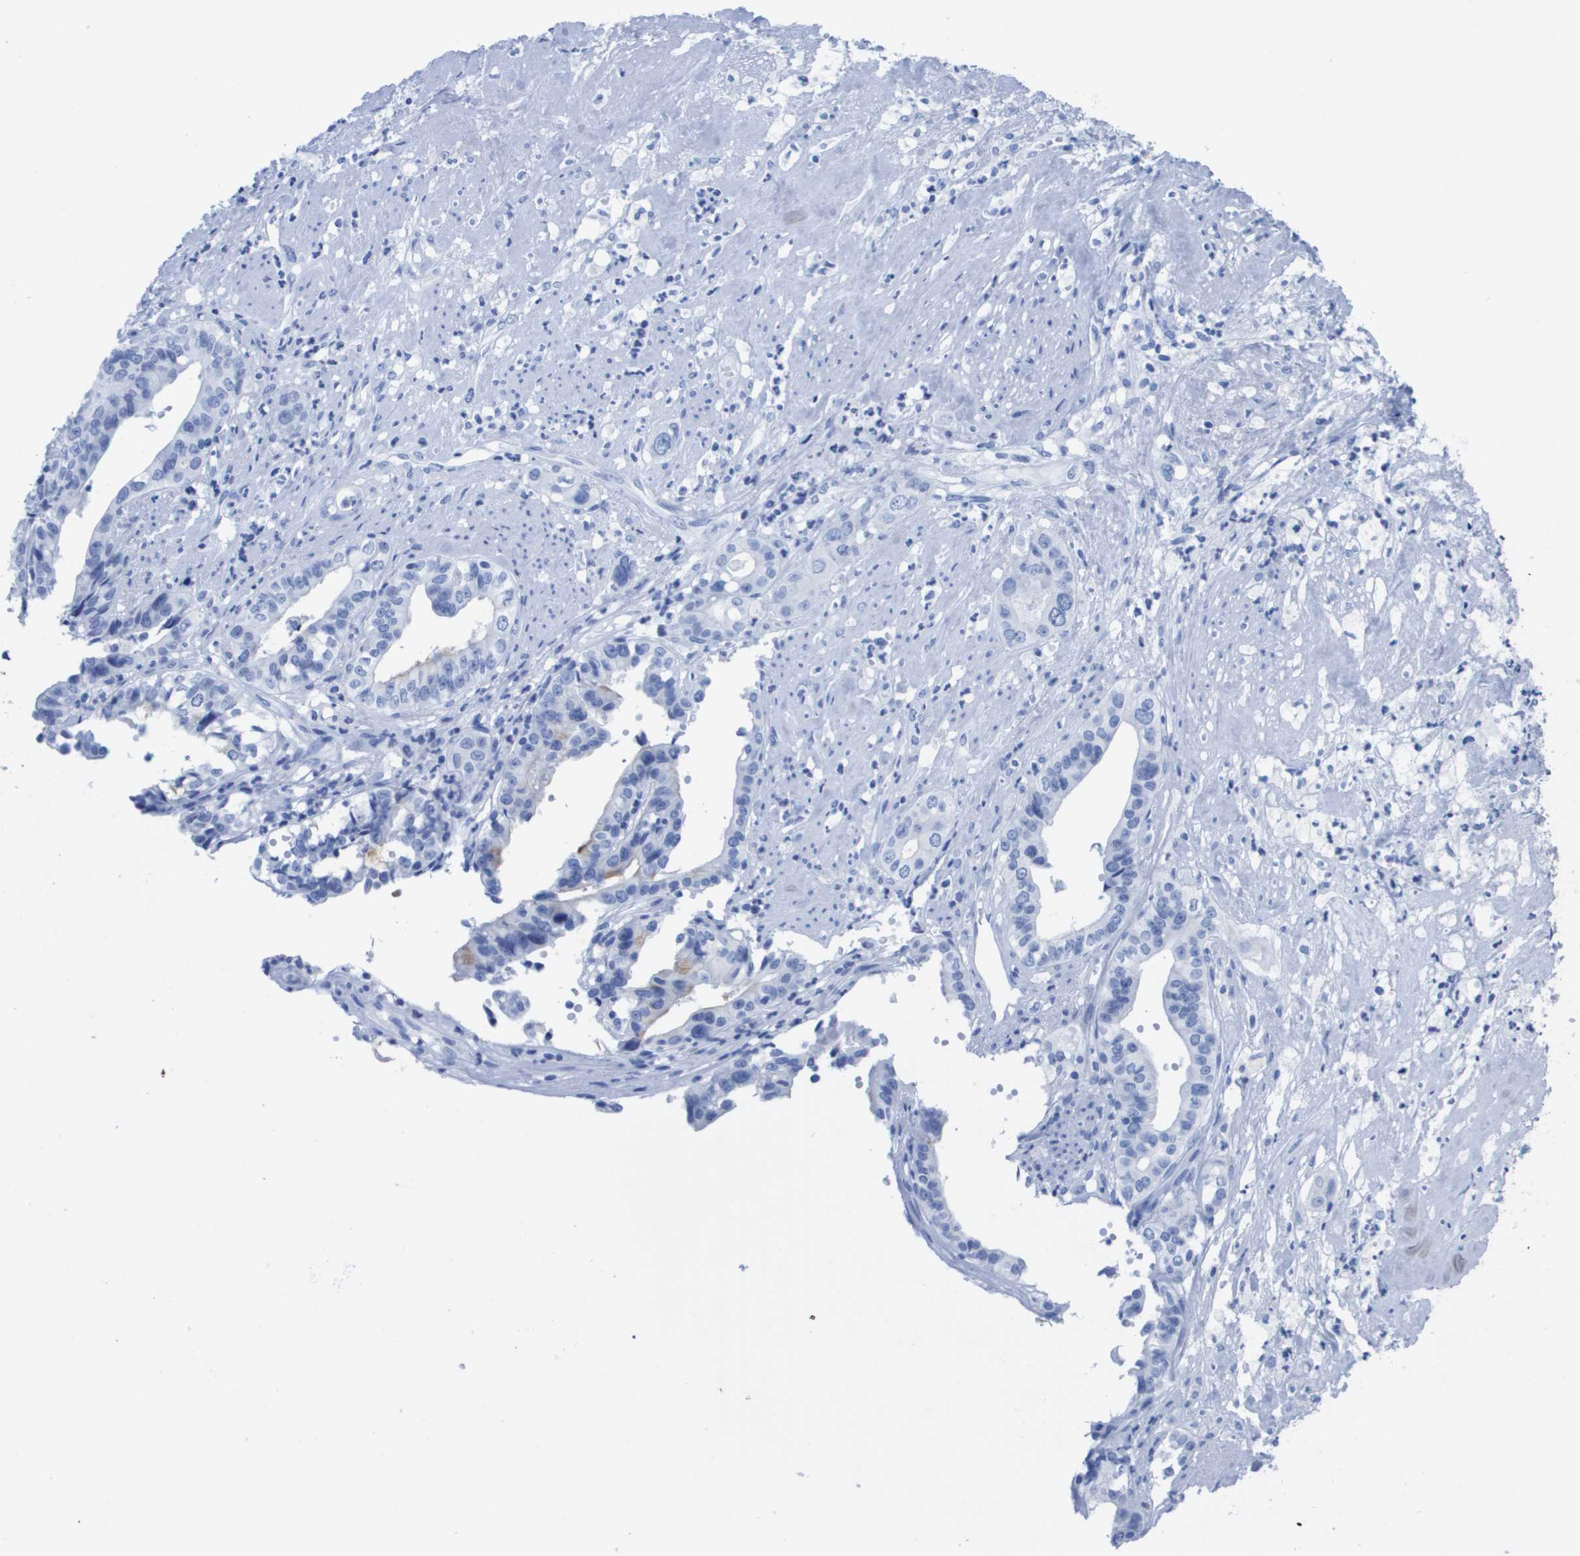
{"staining": {"intensity": "negative", "quantity": "none", "location": "none"}, "tissue": "liver cancer", "cell_type": "Tumor cells", "image_type": "cancer", "snomed": [{"axis": "morphology", "description": "Cholangiocarcinoma"}, {"axis": "topography", "description": "Liver"}], "caption": "Tumor cells are negative for brown protein staining in liver cancer. (DAB IHC with hematoxylin counter stain).", "gene": "KCNA3", "patient": {"sex": "female", "age": 61}}